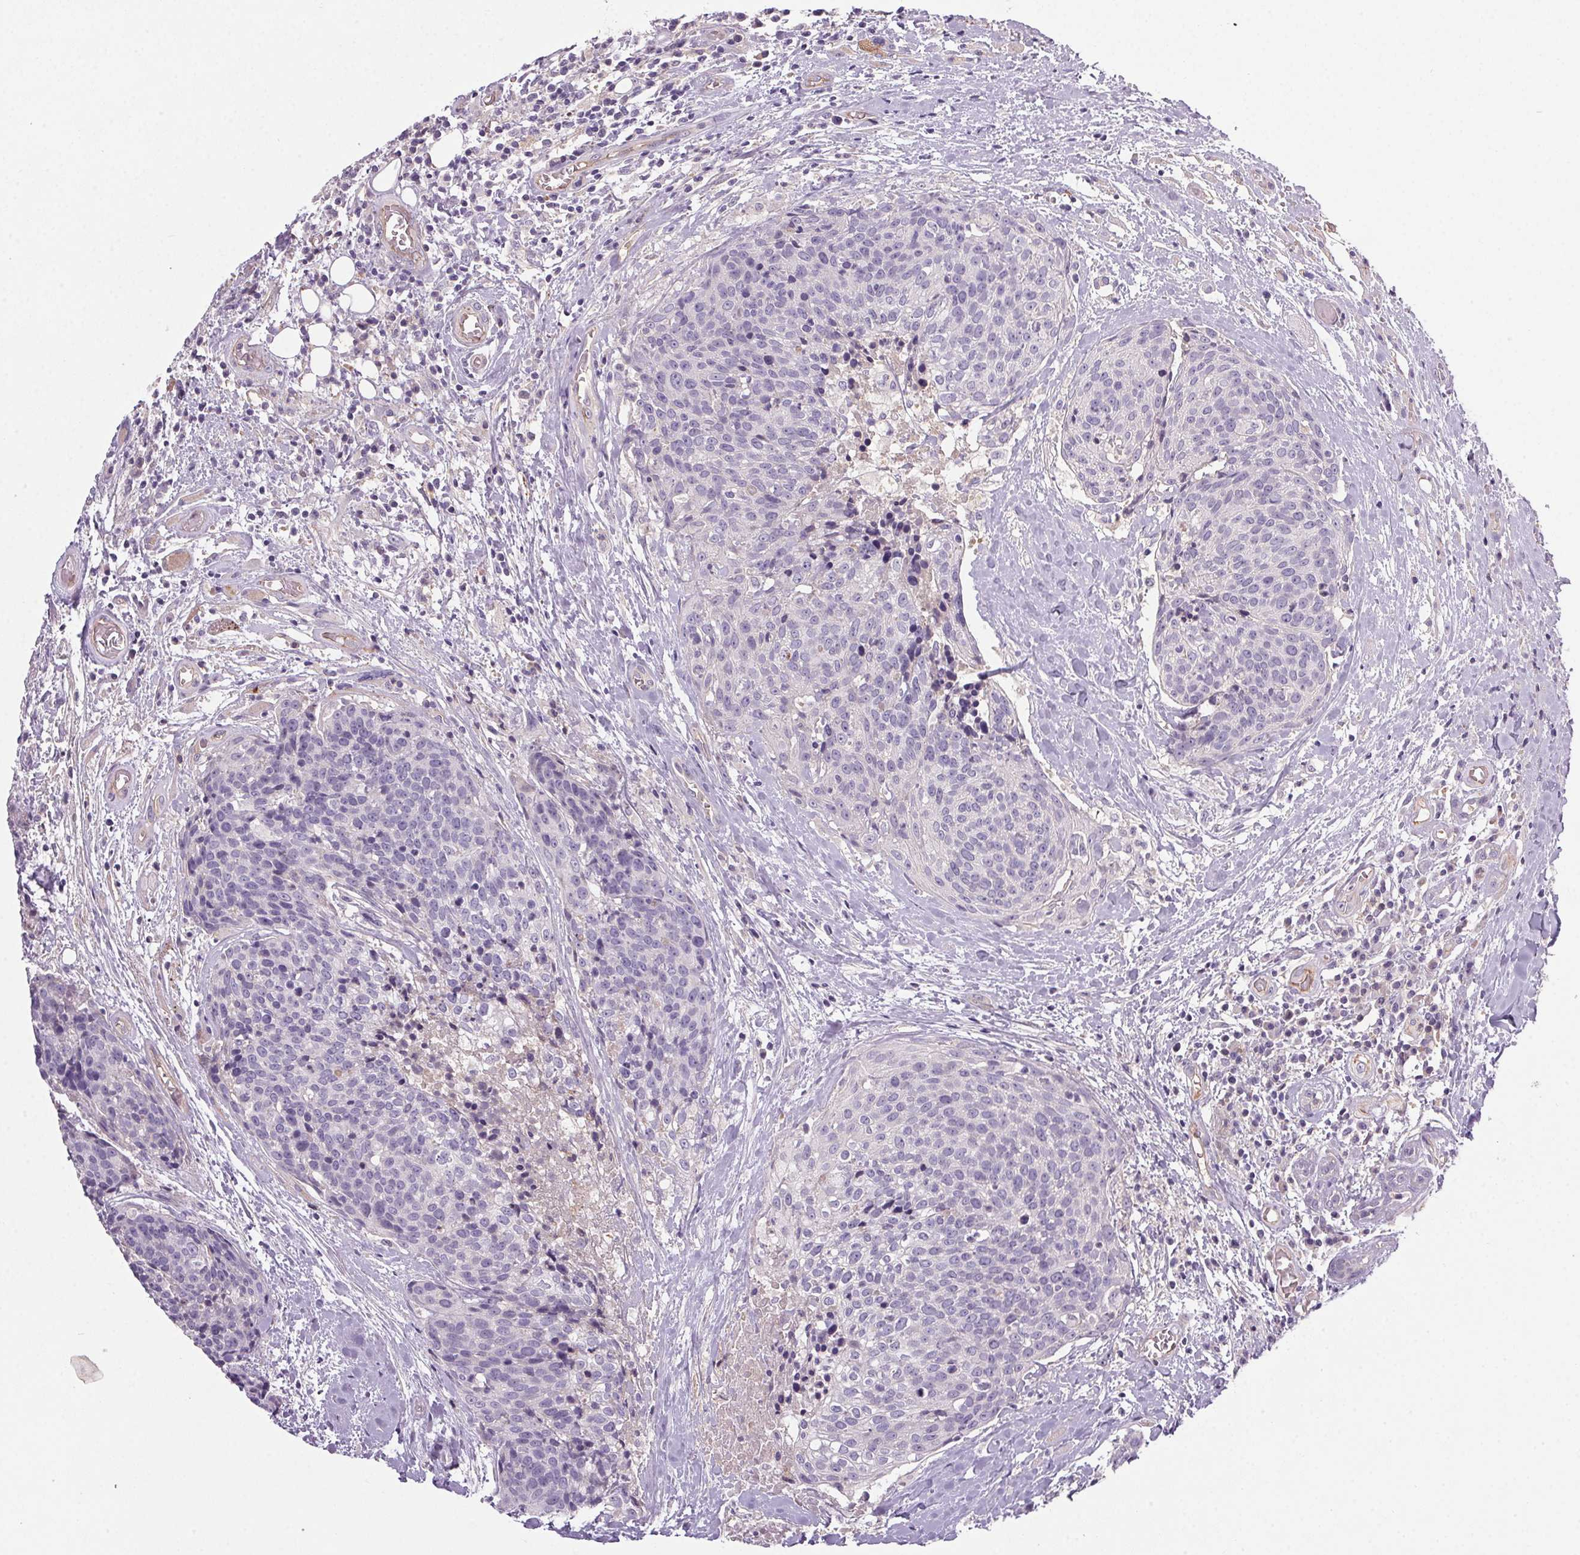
{"staining": {"intensity": "negative", "quantity": "none", "location": "none"}, "tissue": "head and neck cancer", "cell_type": "Tumor cells", "image_type": "cancer", "snomed": [{"axis": "morphology", "description": "Squamous cell carcinoma, NOS"}, {"axis": "topography", "description": "Oral tissue"}, {"axis": "topography", "description": "Head-Neck"}], "caption": "This is an IHC image of head and neck cancer (squamous cell carcinoma). There is no expression in tumor cells.", "gene": "APOC4", "patient": {"sex": "male", "age": 64}}